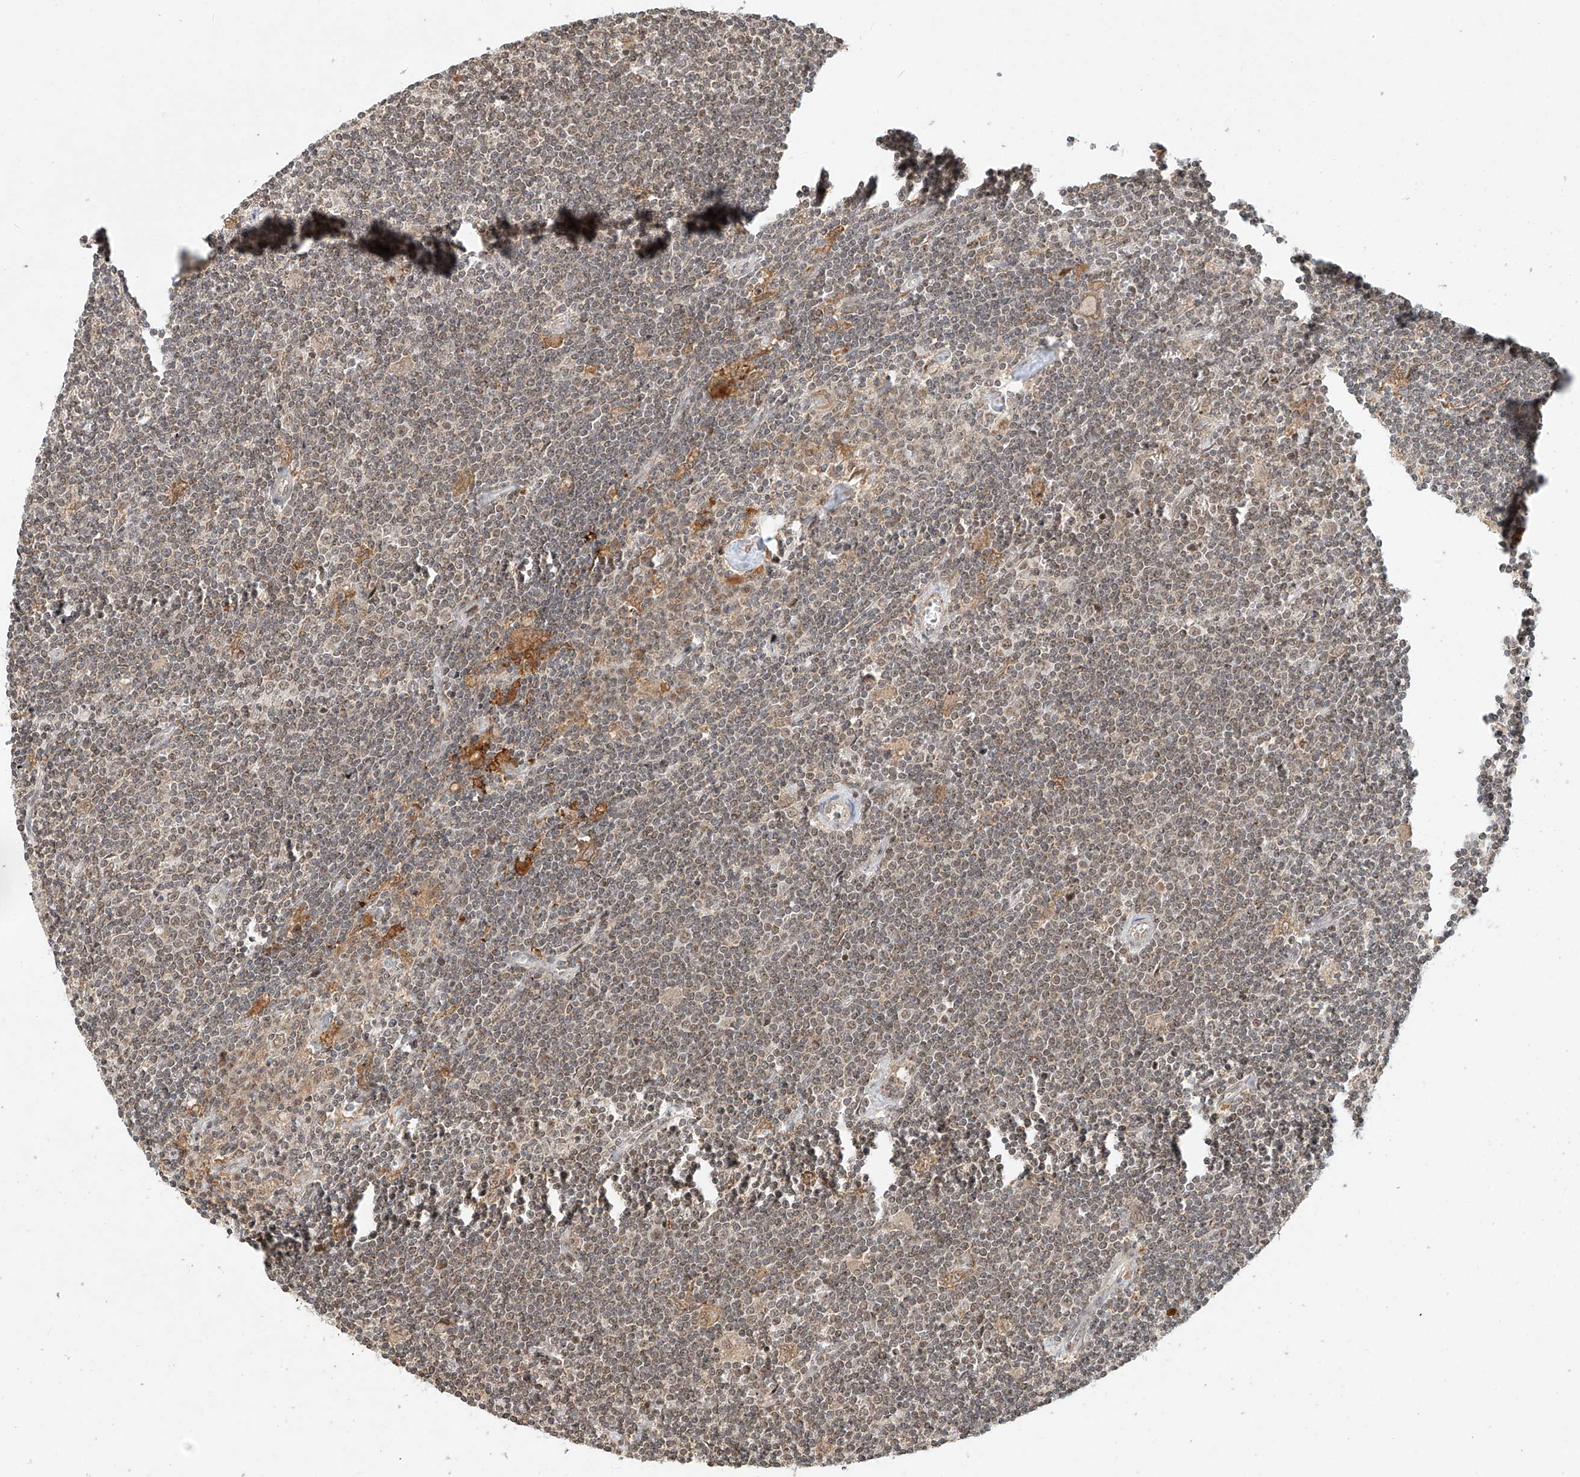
{"staining": {"intensity": "negative", "quantity": "none", "location": "none"}, "tissue": "lymphoma", "cell_type": "Tumor cells", "image_type": "cancer", "snomed": [{"axis": "morphology", "description": "Malignant lymphoma, non-Hodgkin's type, Low grade"}, {"axis": "topography", "description": "Spleen"}], "caption": "Tumor cells are negative for protein expression in human malignant lymphoma, non-Hodgkin's type (low-grade).", "gene": "SYTL3", "patient": {"sex": "male", "age": 76}}